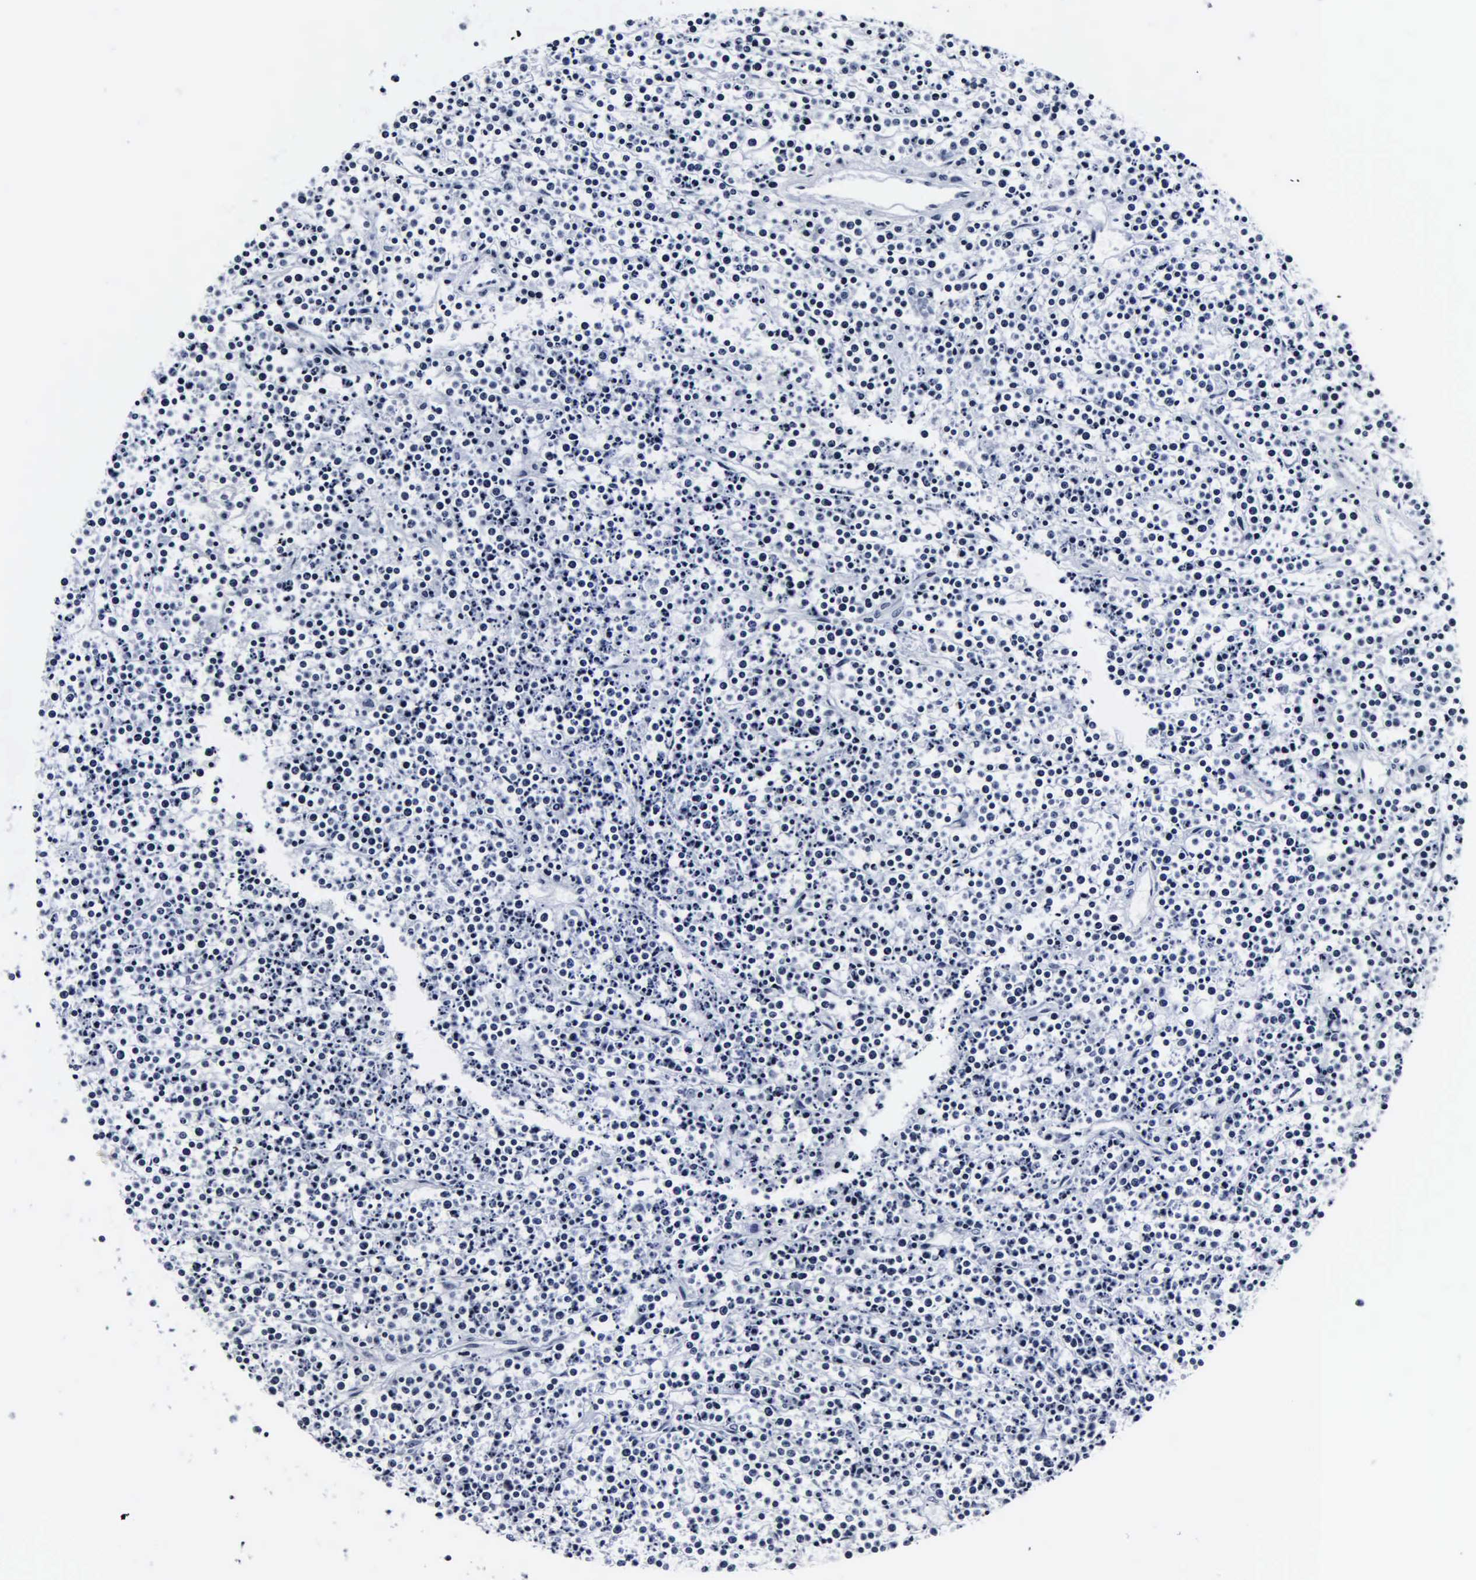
{"staining": {"intensity": "negative", "quantity": "none", "location": "none"}, "tissue": "lymphoma", "cell_type": "Tumor cells", "image_type": "cancer", "snomed": [{"axis": "morphology", "description": "Malignant lymphoma, non-Hodgkin's type, High grade"}, {"axis": "topography", "description": "Ovary"}], "caption": "Image shows no significant protein staining in tumor cells of high-grade malignant lymphoma, non-Hodgkin's type.", "gene": "DGCR2", "patient": {"sex": "female", "age": 56}}